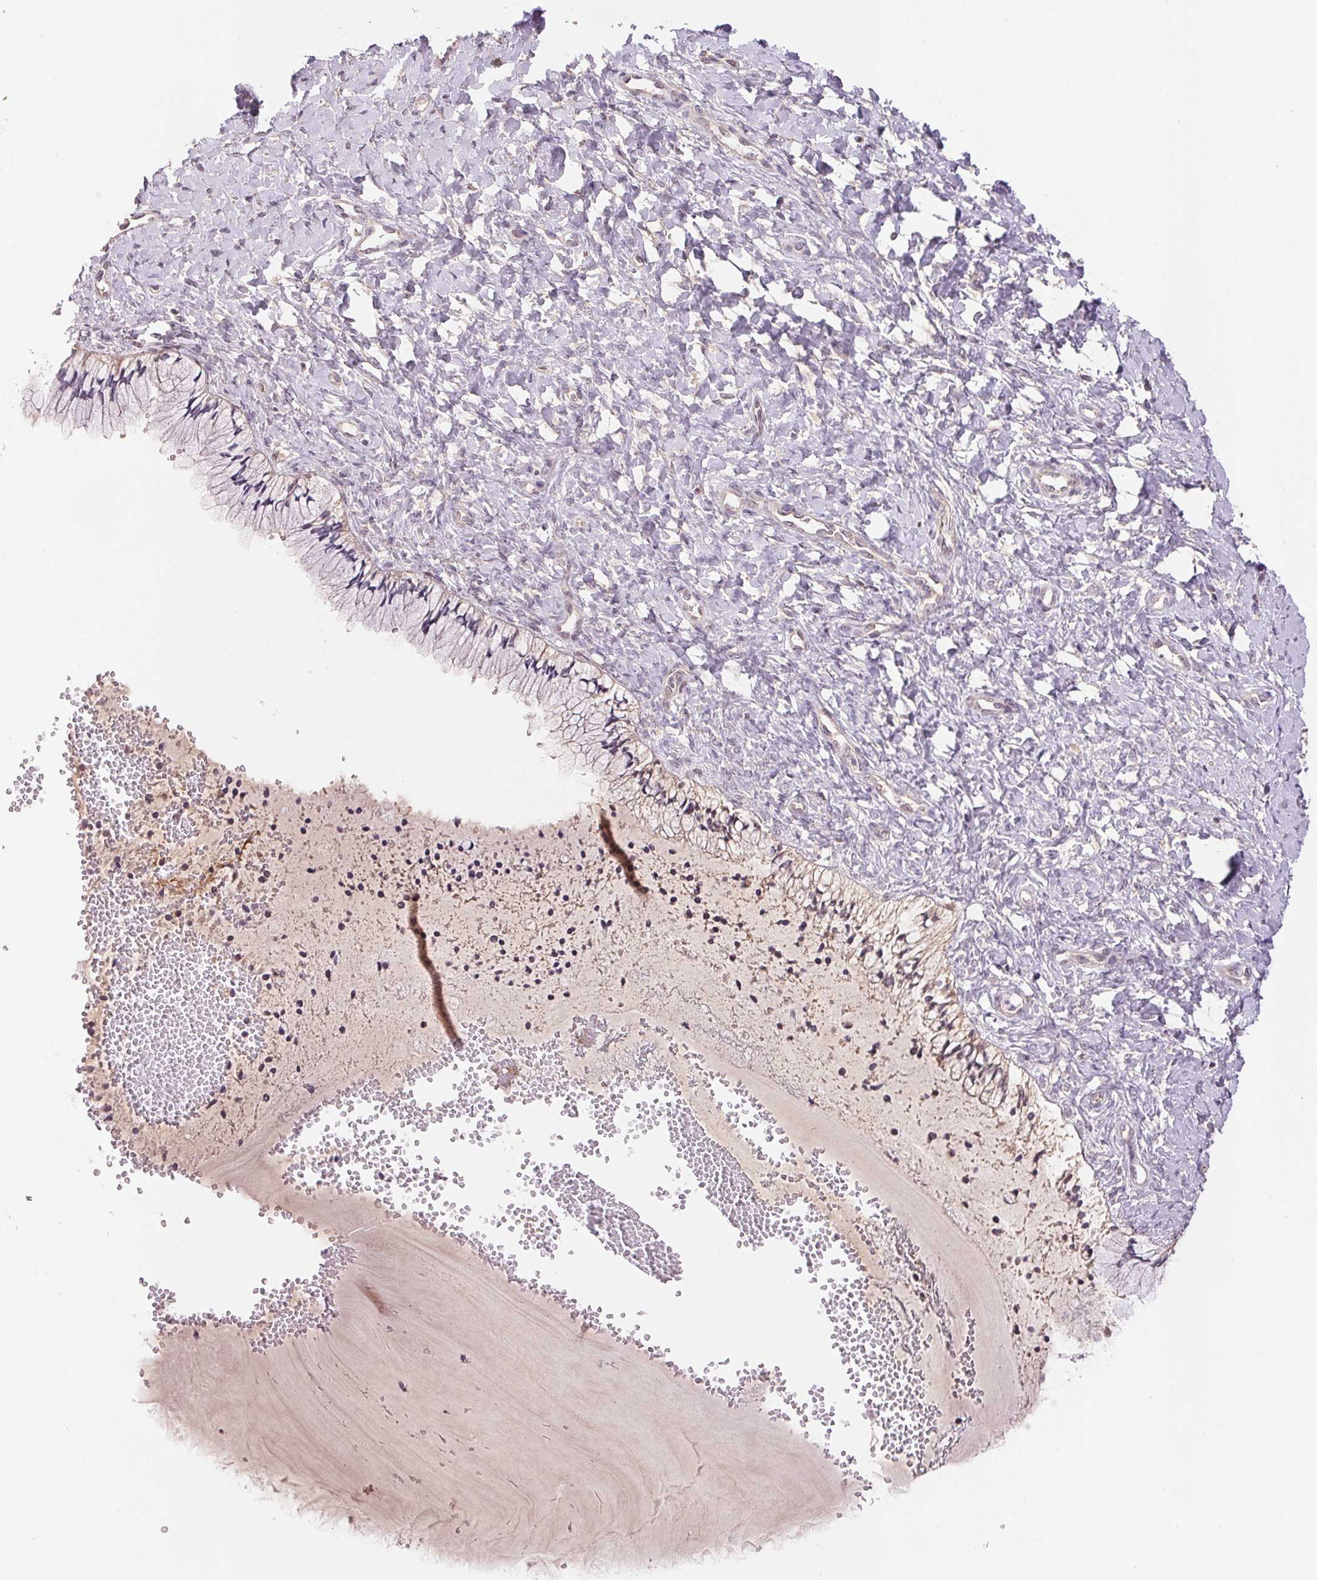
{"staining": {"intensity": "negative", "quantity": "none", "location": "none"}, "tissue": "cervix", "cell_type": "Glandular cells", "image_type": "normal", "snomed": [{"axis": "morphology", "description": "Normal tissue, NOS"}, {"axis": "topography", "description": "Cervix"}], "caption": "Immunohistochemistry of normal human cervix shows no positivity in glandular cells.", "gene": "BNIP5", "patient": {"sex": "female", "age": 37}}